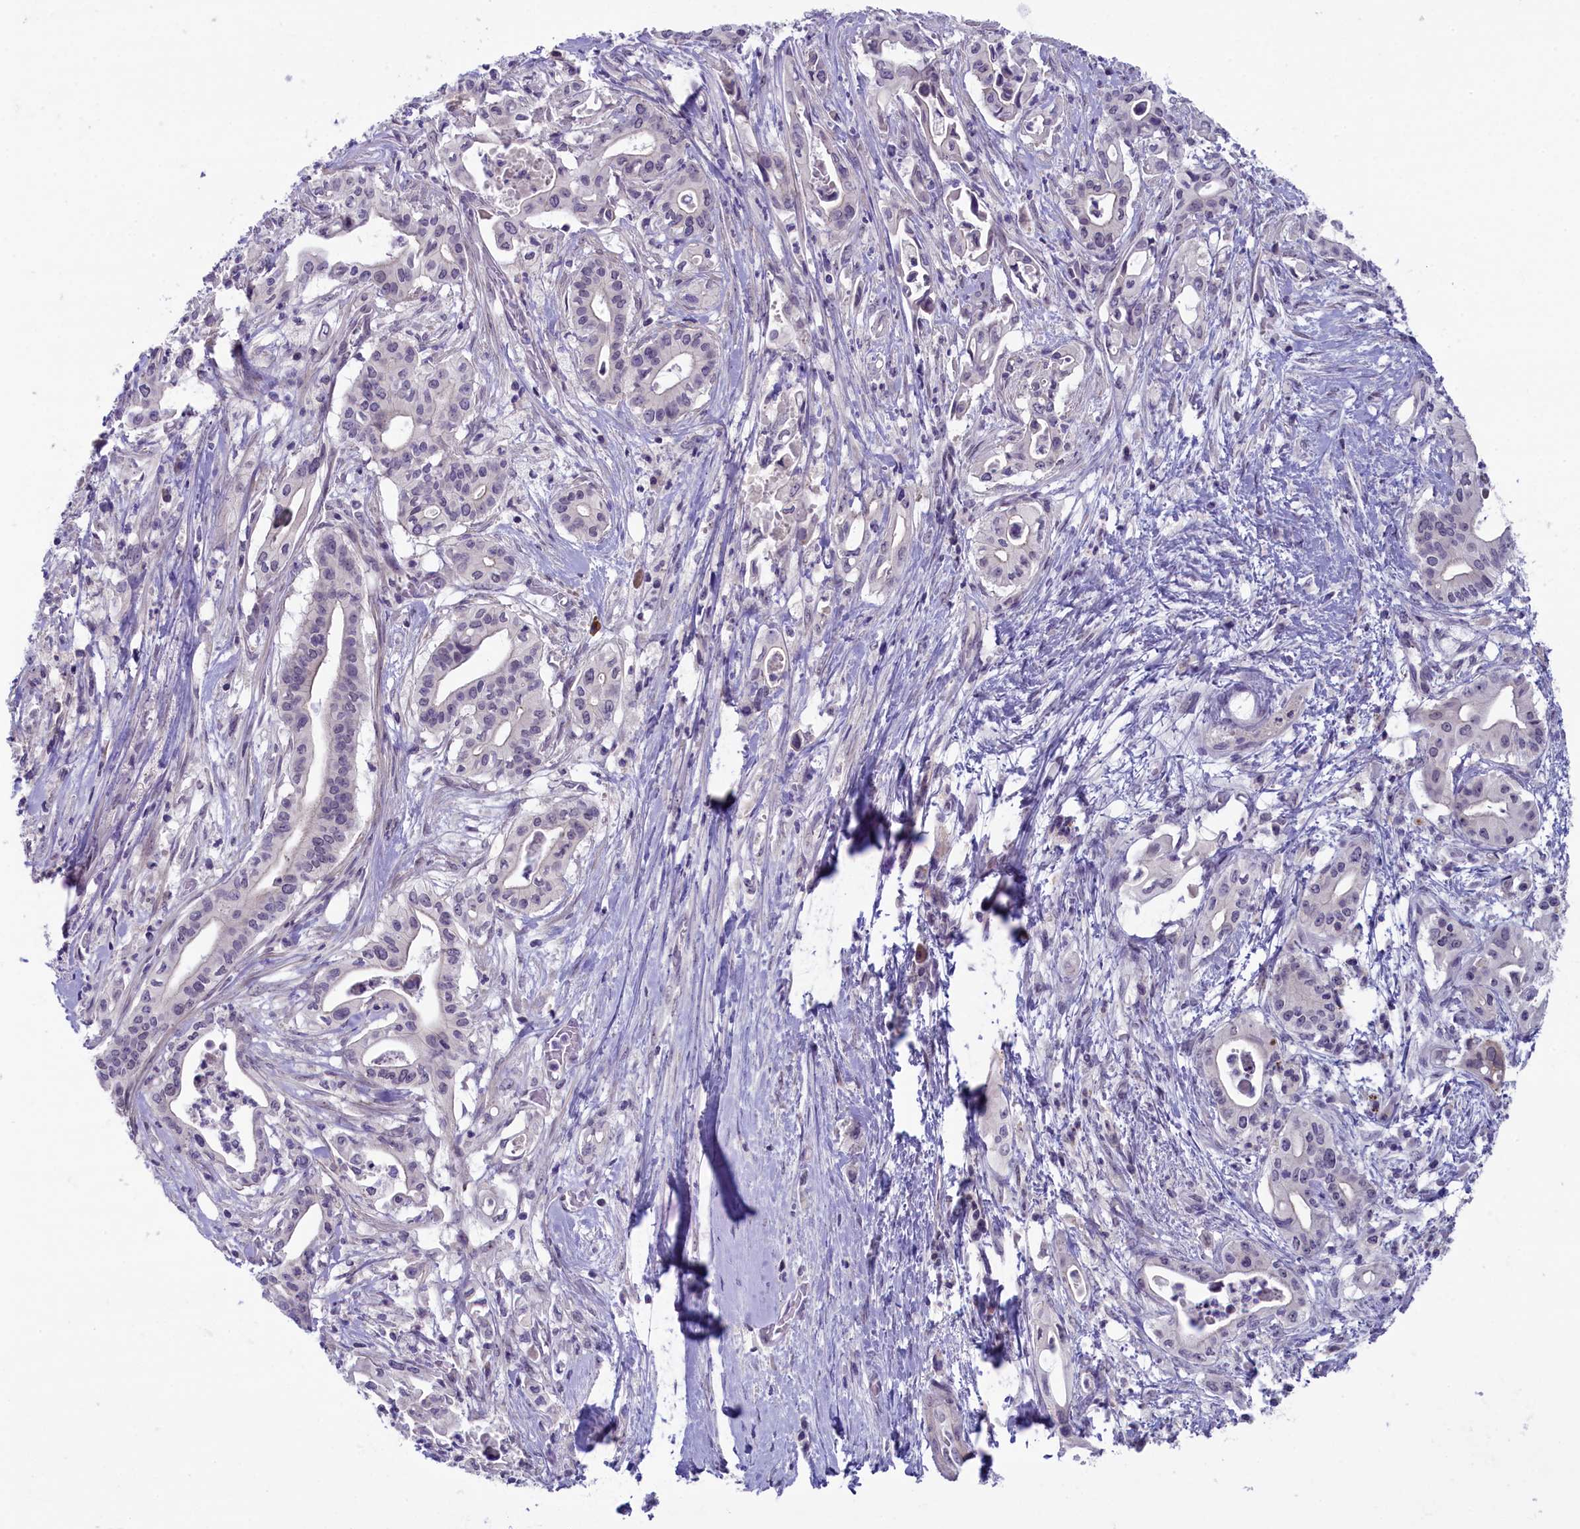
{"staining": {"intensity": "negative", "quantity": "none", "location": "none"}, "tissue": "pancreatic cancer", "cell_type": "Tumor cells", "image_type": "cancer", "snomed": [{"axis": "morphology", "description": "Adenocarcinoma, NOS"}, {"axis": "topography", "description": "Pancreas"}], "caption": "Human pancreatic cancer stained for a protein using immunohistochemistry exhibits no positivity in tumor cells.", "gene": "CRAMP1", "patient": {"sex": "female", "age": 77}}